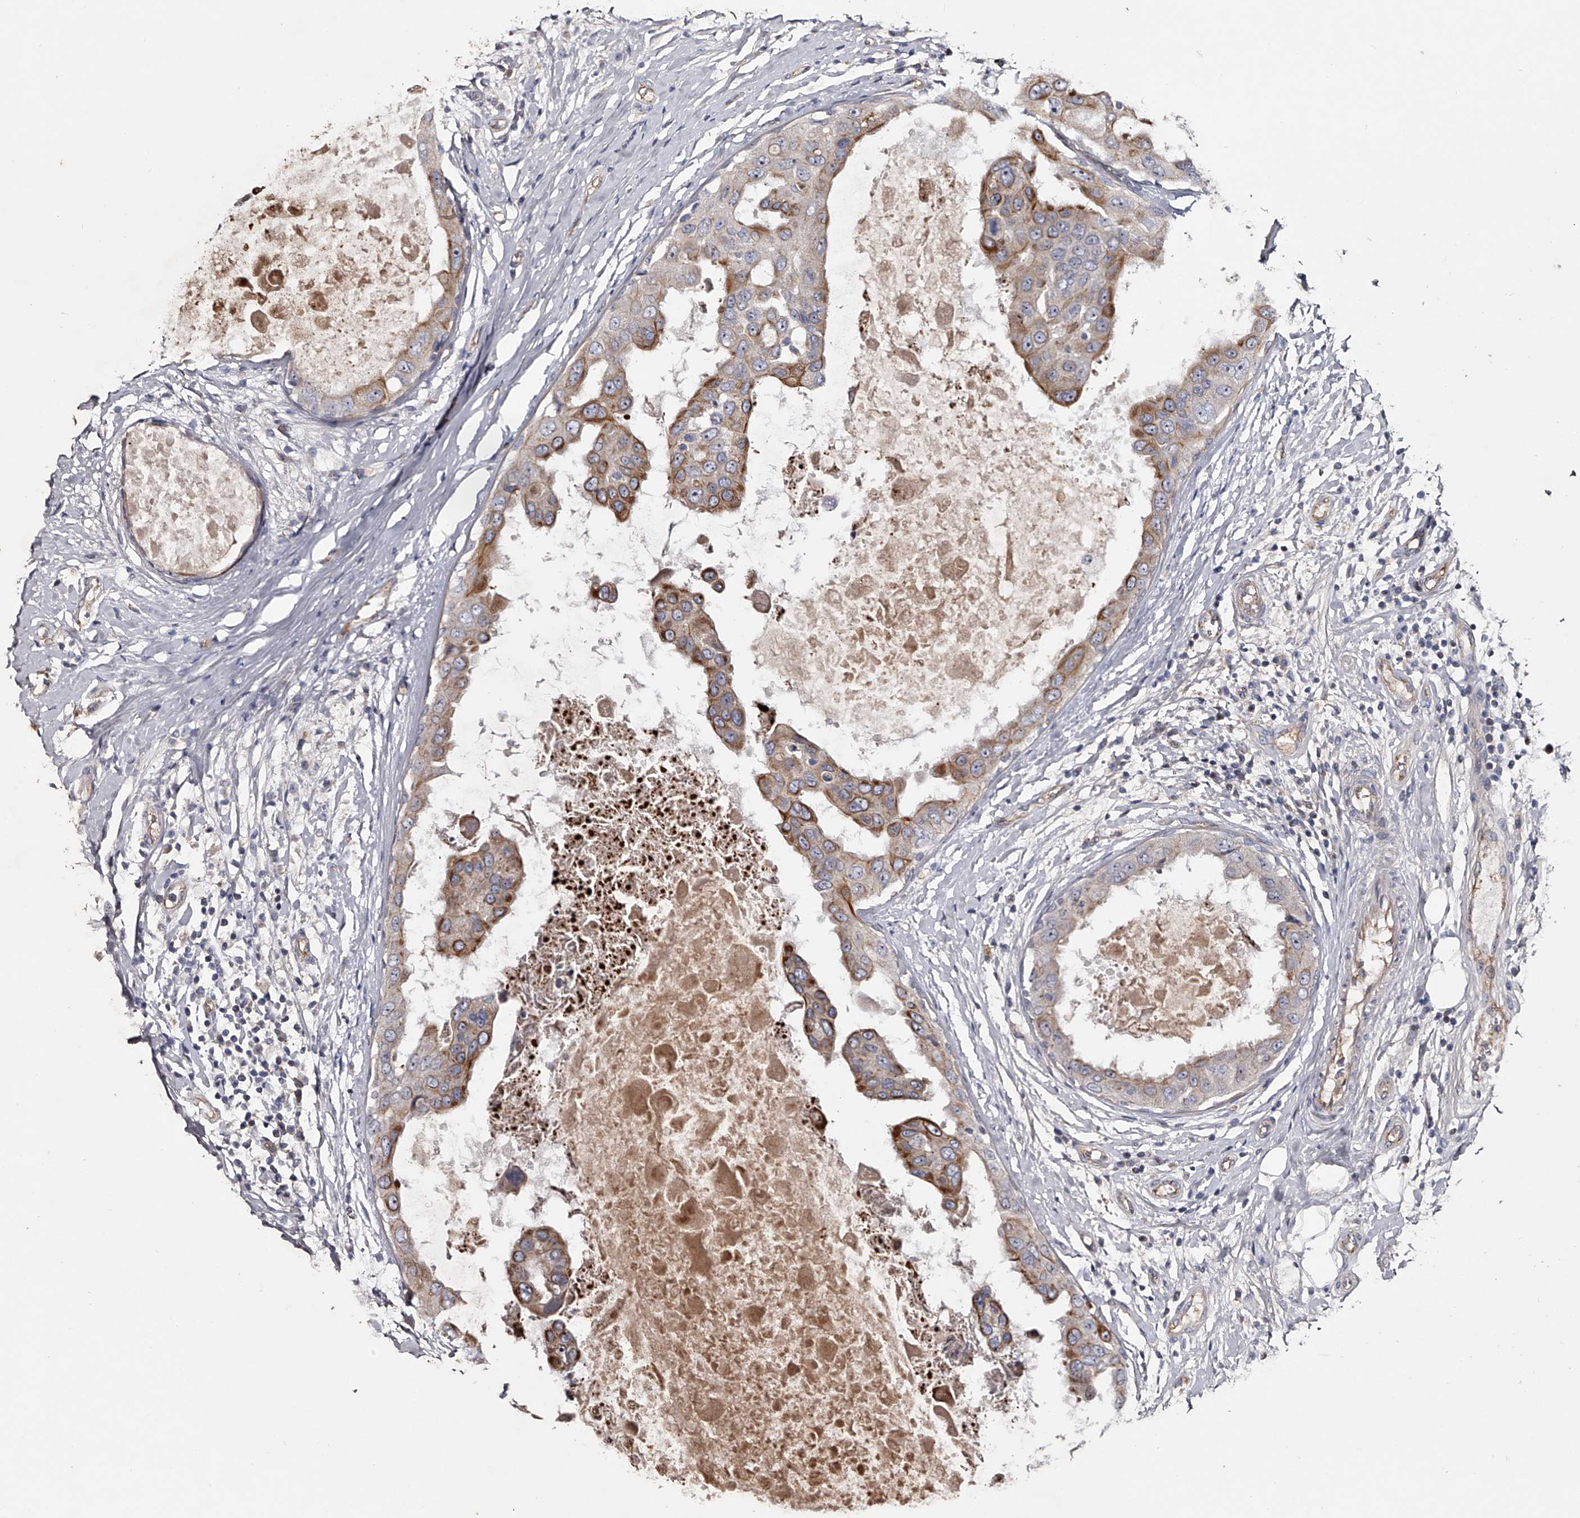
{"staining": {"intensity": "moderate", "quantity": "25%-75%", "location": "cytoplasmic/membranous"}, "tissue": "breast cancer", "cell_type": "Tumor cells", "image_type": "cancer", "snomed": [{"axis": "morphology", "description": "Duct carcinoma"}, {"axis": "topography", "description": "Breast"}], "caption": "Tumor cells display medium levels of moderate cytoplasmic/membranous expression in about 25%-75% of cells in breast cancer (intraductal carcinoma). (Stains: DAB in brown, nuclei in blue, Microscopy: brightfield microscopy at high magnification).", "gene": "MDN1", "patient": {"sex": "female", "age": 27}}